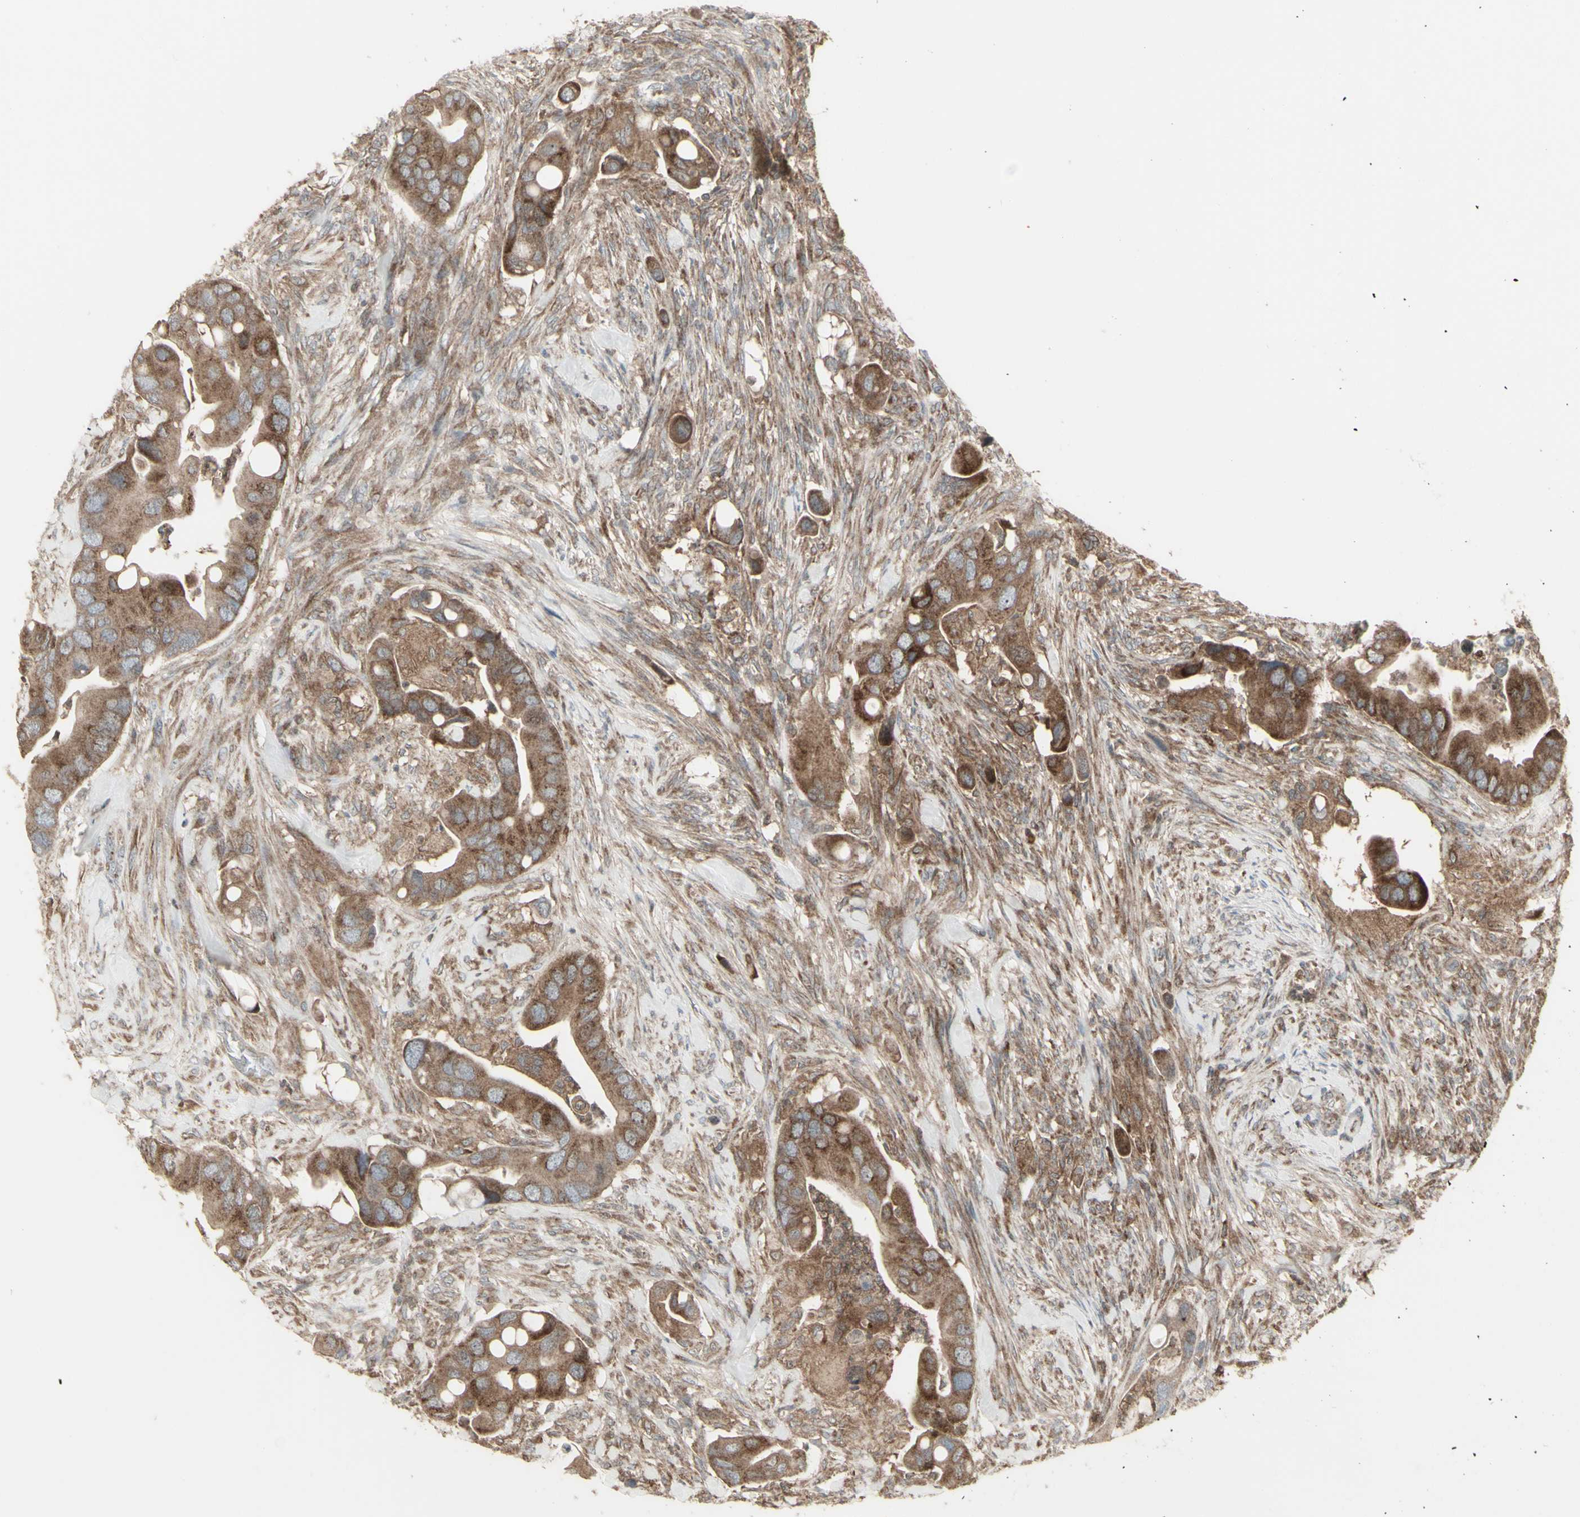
{"staining": {"intensity": "moderate", "quantity": ">75%", "location": "cytoplasmic/membranous"}, "tissue": "colorectal cancer", "cell_type": "Tumor cells", "image_type": "cancer", "snomed": [{"axis": "morphology", "description": "Adenocarcinoma, NOS"}, {"axis": "topography", "description": "Rectum"}], "caption": "Colorectal adenocarcinoma tissue demonstrates moderate cytoplasmic/membranous staining in about >75% of tumor cells, visualized by immunohistochemistry.", "gene": "RNASEL", "patient": {"sex": "female", "age": 57}}